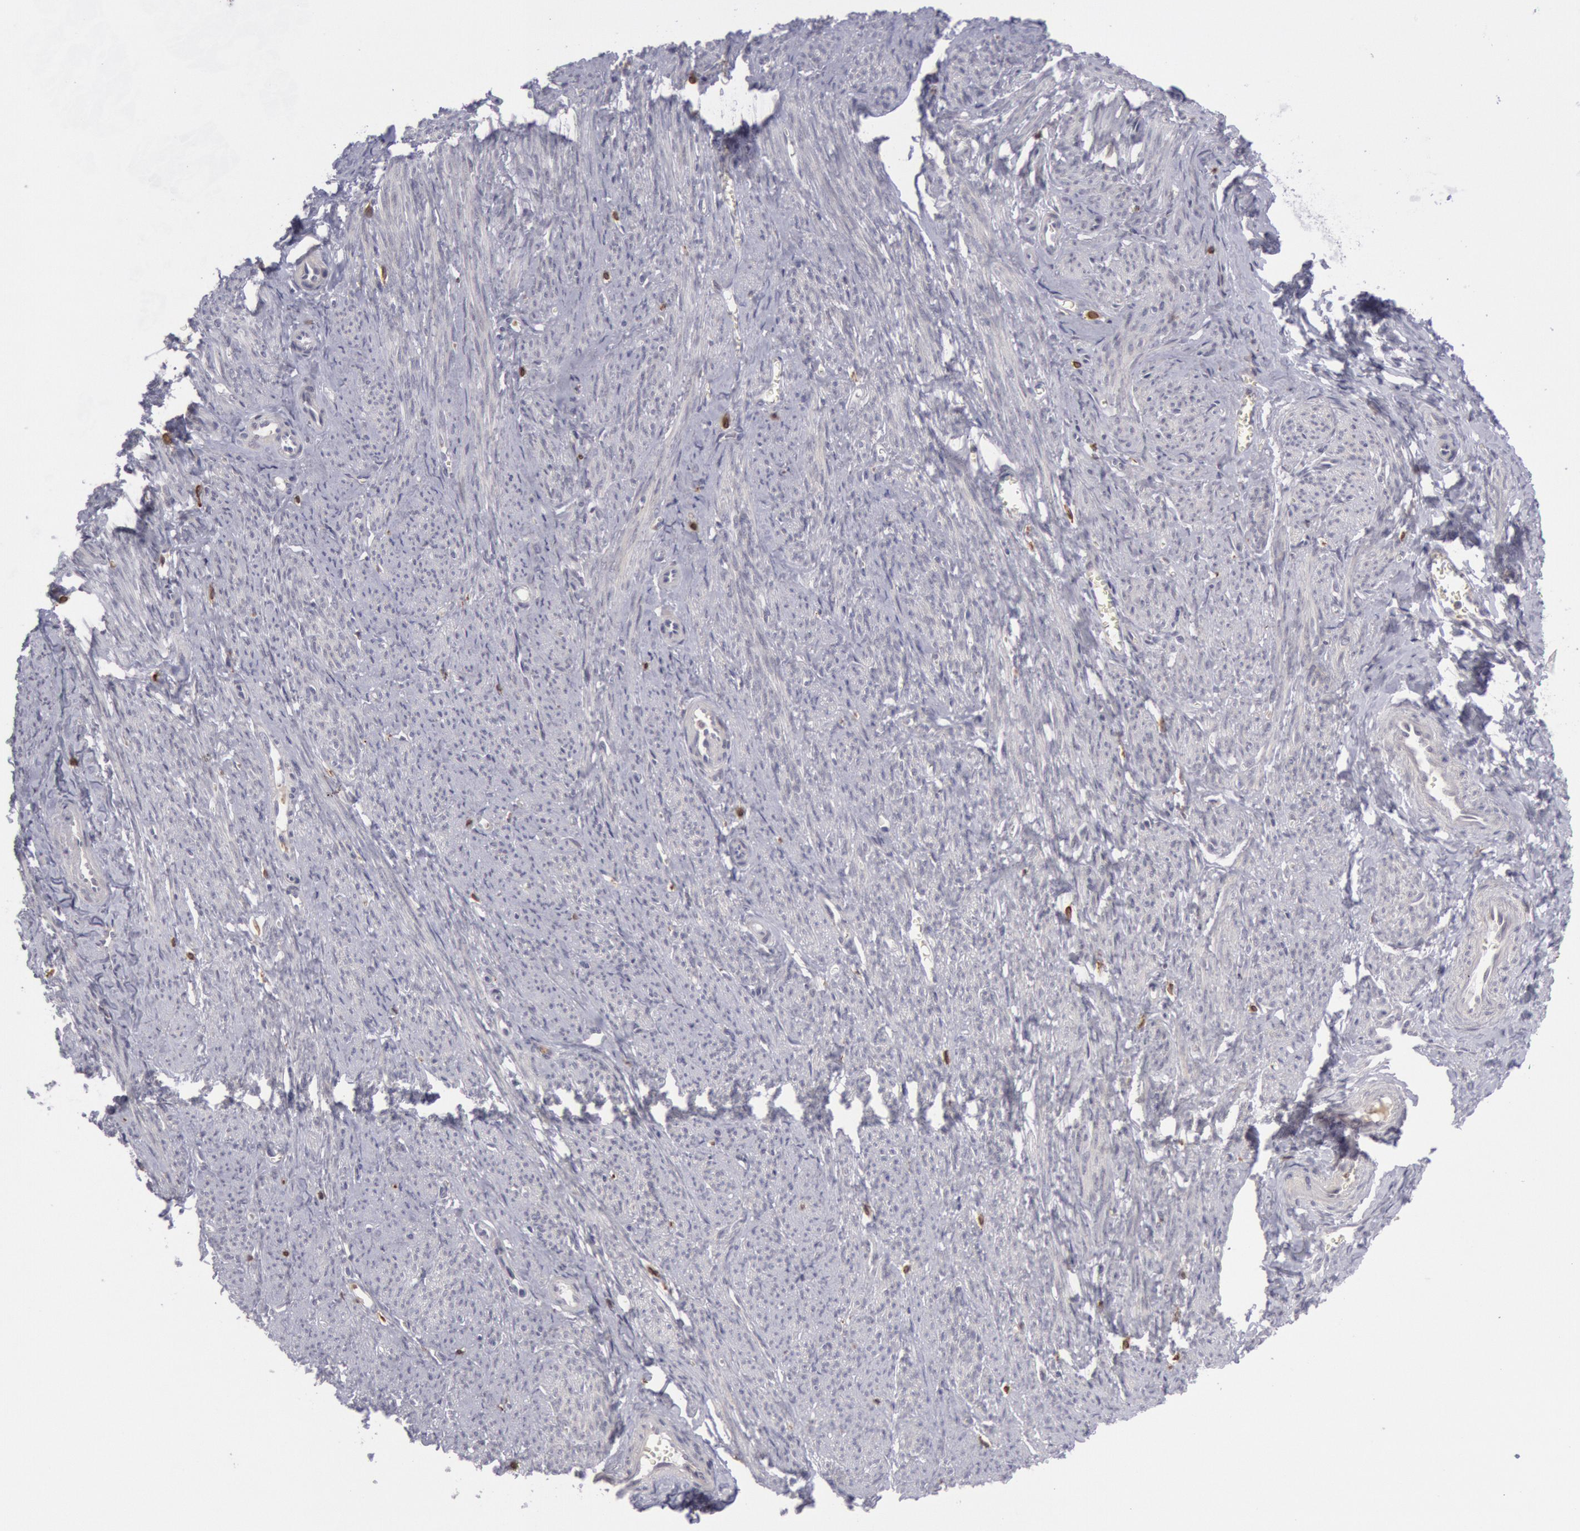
{"staining": {"intensity": "moderate", "quantity": "<25%", "location": "cytoplasmic/membranous"}, "tissue": "smooth muscle", "cell_type": "Smooth muscle cells", "image_type": "normal", "snomed": [{"axis": "morphology", "description": "Normal tissue, NOS"}, {"axis": "topography", "description": "Smooth muscle"}, {"axis": "topography", "description": "Cervix"}], "caption": "DAB (3,3'-diaminobenzidine) immunohistochemical staining of unremarkable smooth muscle exhibits moderate cytoplasmic/membranous protein staining in about <25% of smooth muscle cells.", "gene": "PTGS2", "patient": {"sex": "female", "age": 70}}